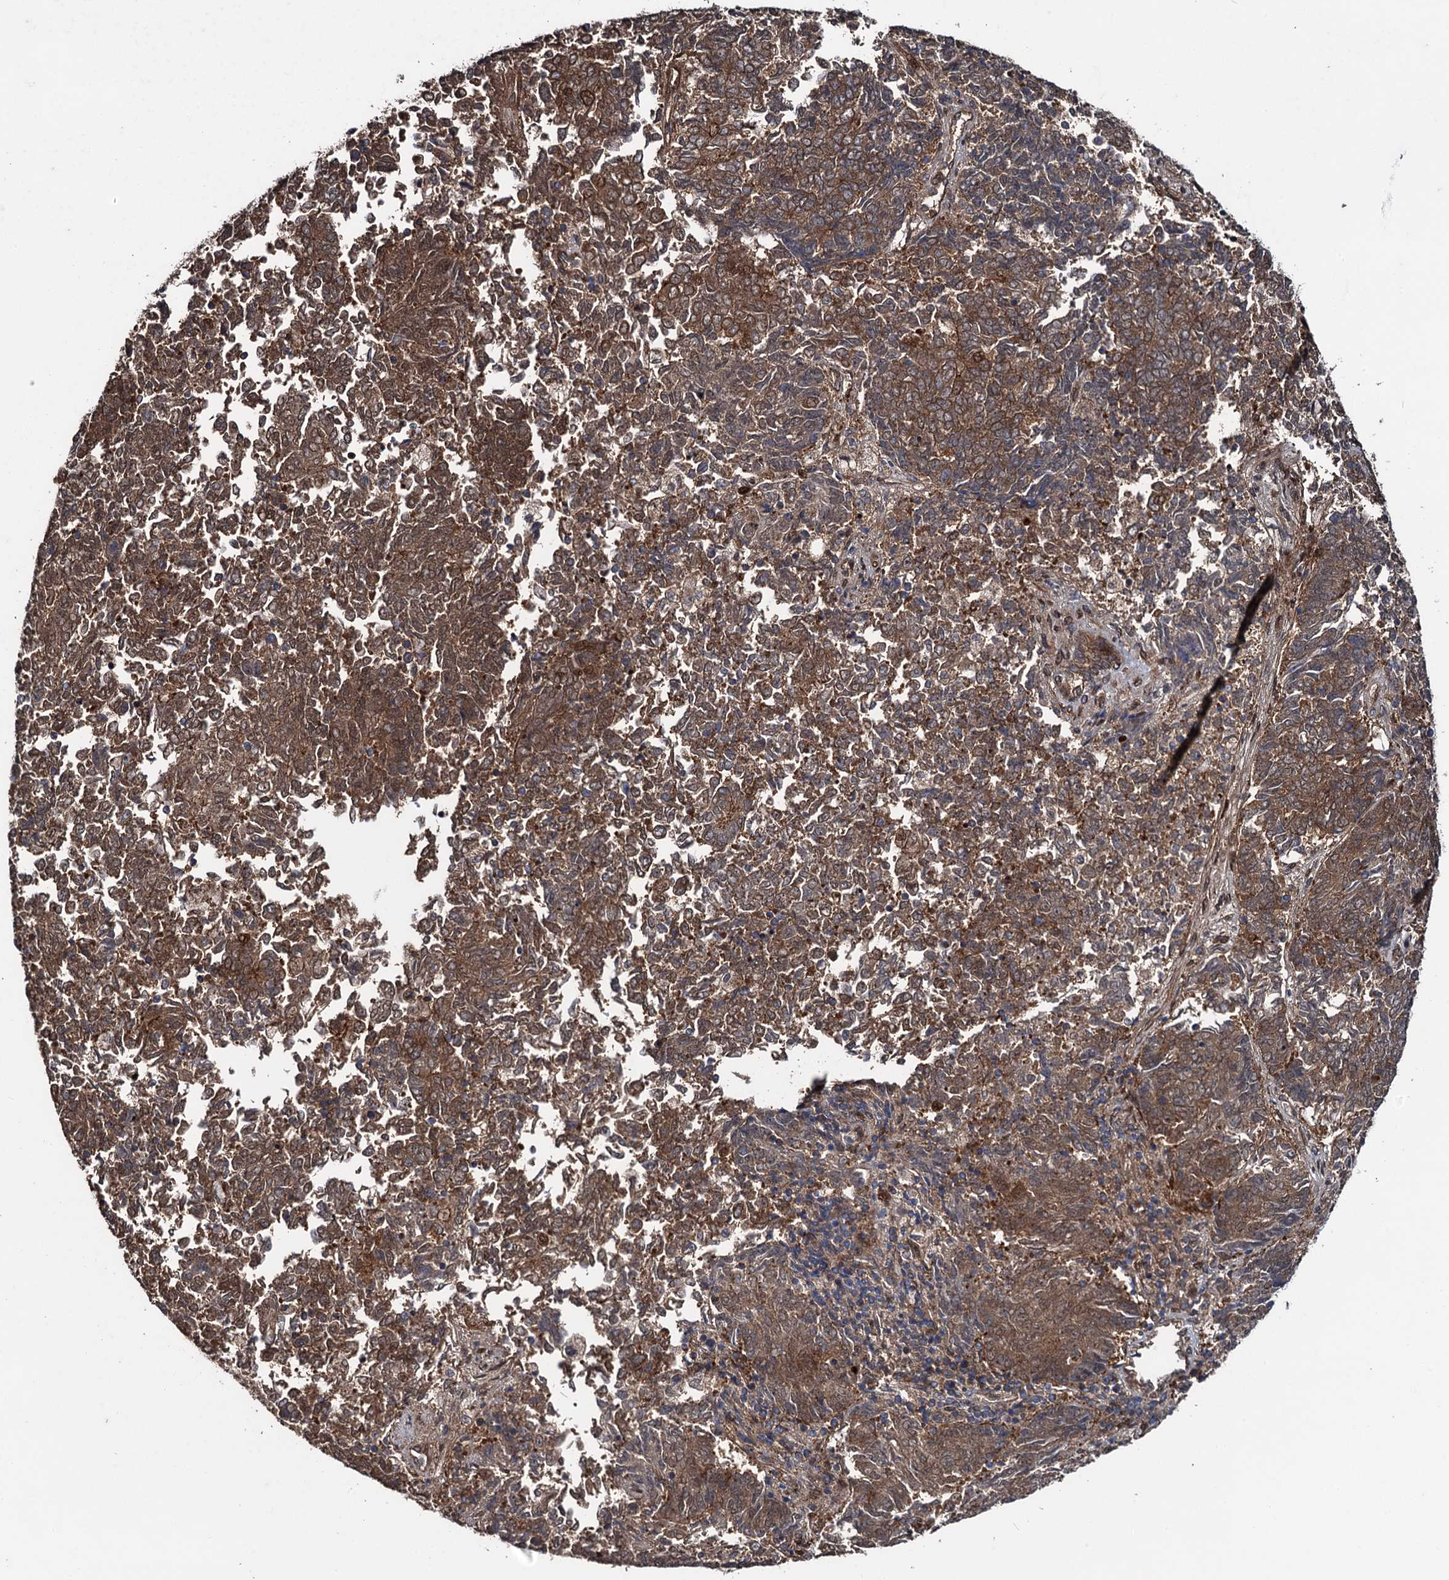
{"staining": {"intensity": "strong", "quantity": ">75%", "location": "cytoplasmic/membranous,nuclear"}, "tissue": "endometrial cancer", "cell_type": "Tumor cells", "image_type": "cancer", "snomed": [{"axis": "morphology", "description": "Adenocarcinoma, NOS"}, {"axis": "topography", "description": "Endometrium"}], "caption": "Immunohistochemistry (IHC) image of human endometrial adenocarcinoma stained for a protein (brown), which exhibits high levels of strong cytoplasmic/membranous and nuclear expression in approximately >75% of tumor cells.", "gene": "RHOBTB1", "patient": {"sex": "female", "age": 80}}